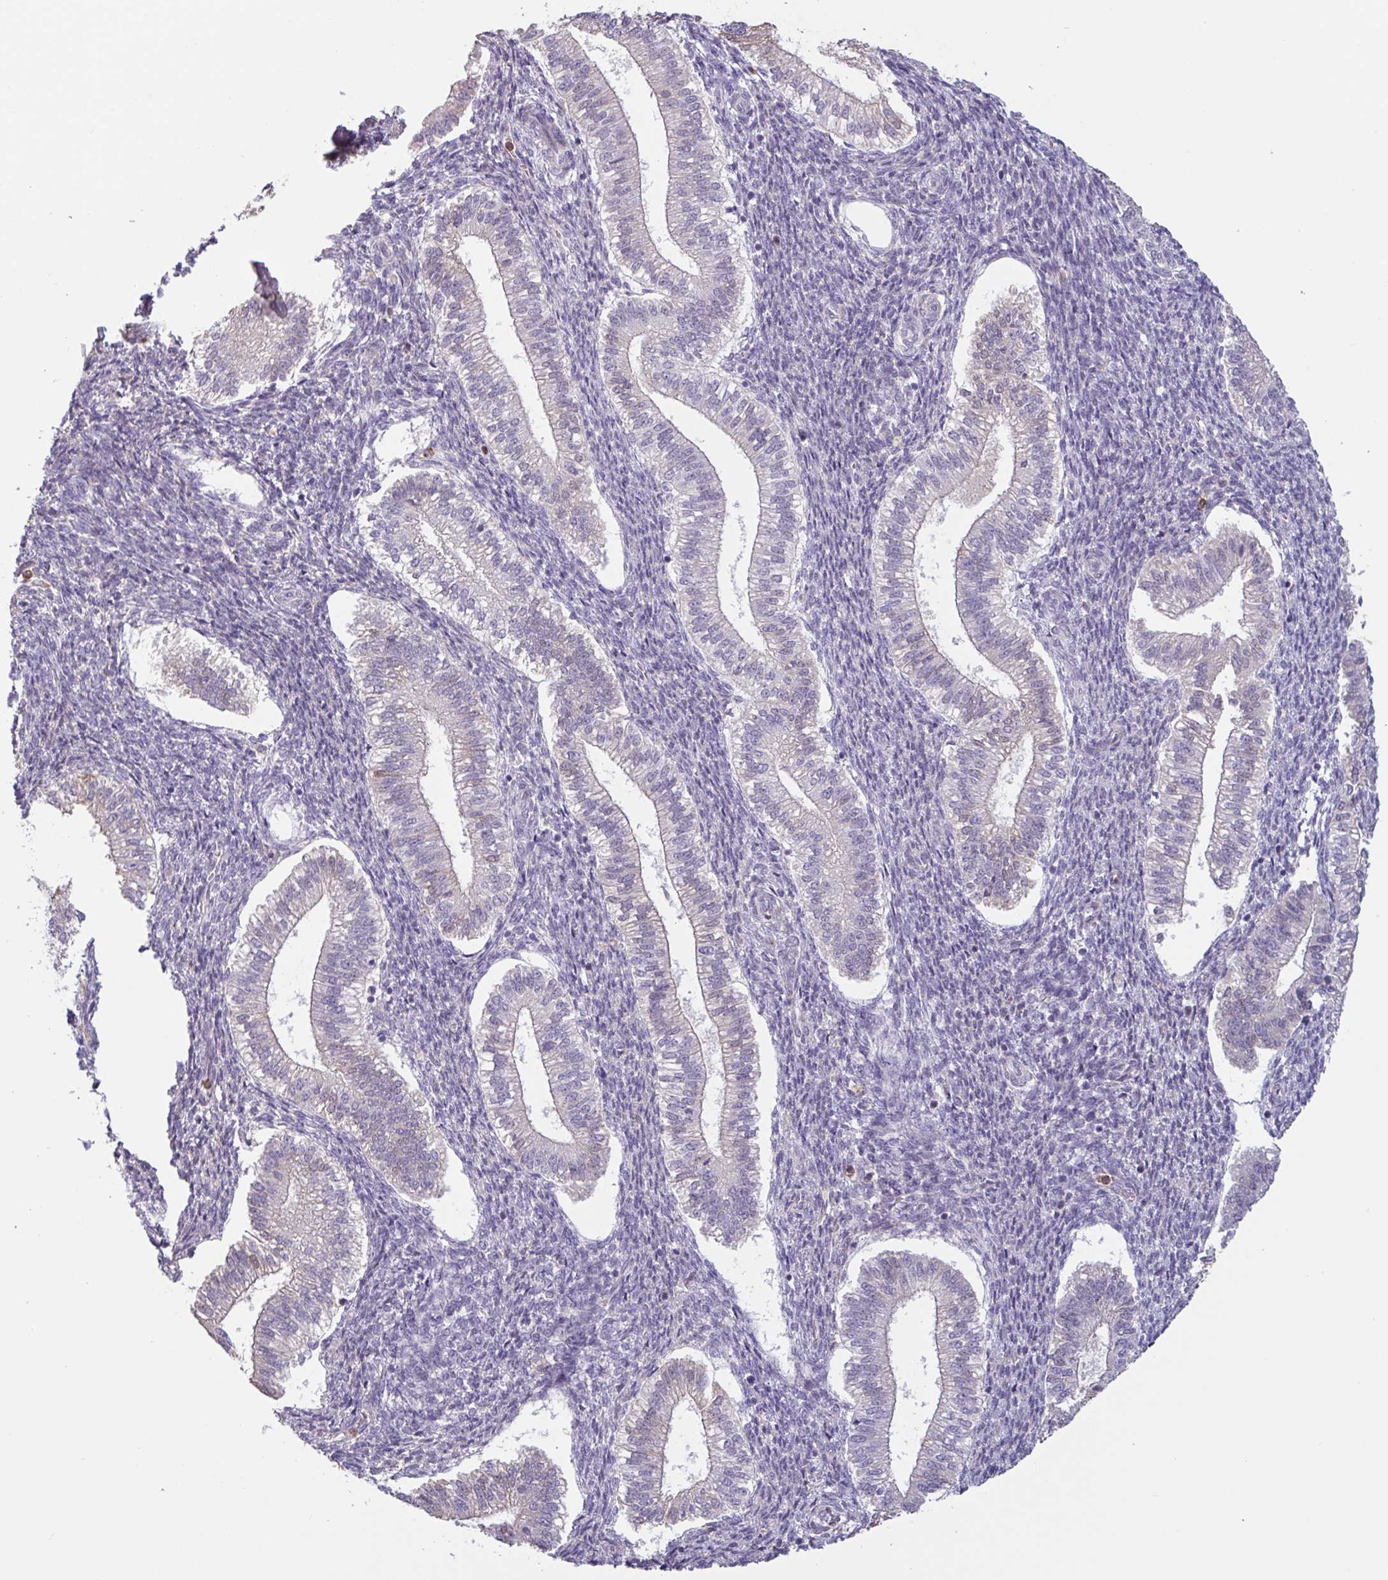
{"staining": {"intensity": "negative", "quantity": "none", "location": "none"}, "tissue": "endometrium", "cell_type": "Cells in endometrial stroma", "image_type": "normal", "snomed": [{"axis": "morphology", "description": "Normal tissue, NOS"}, {"axis": "topography", "description": "Endometrium"}], "caption": "There is no significant positivity in cells in endometrial stroma of endometrium. Brightfield microscopy of IHC stained with DAB (3,3'-diaminobenzidine) (brown) and hematoxylin (blue), captured at high magnification.", "gene": "TAF1D", "patient": {"sex": "female", "age": 25}}